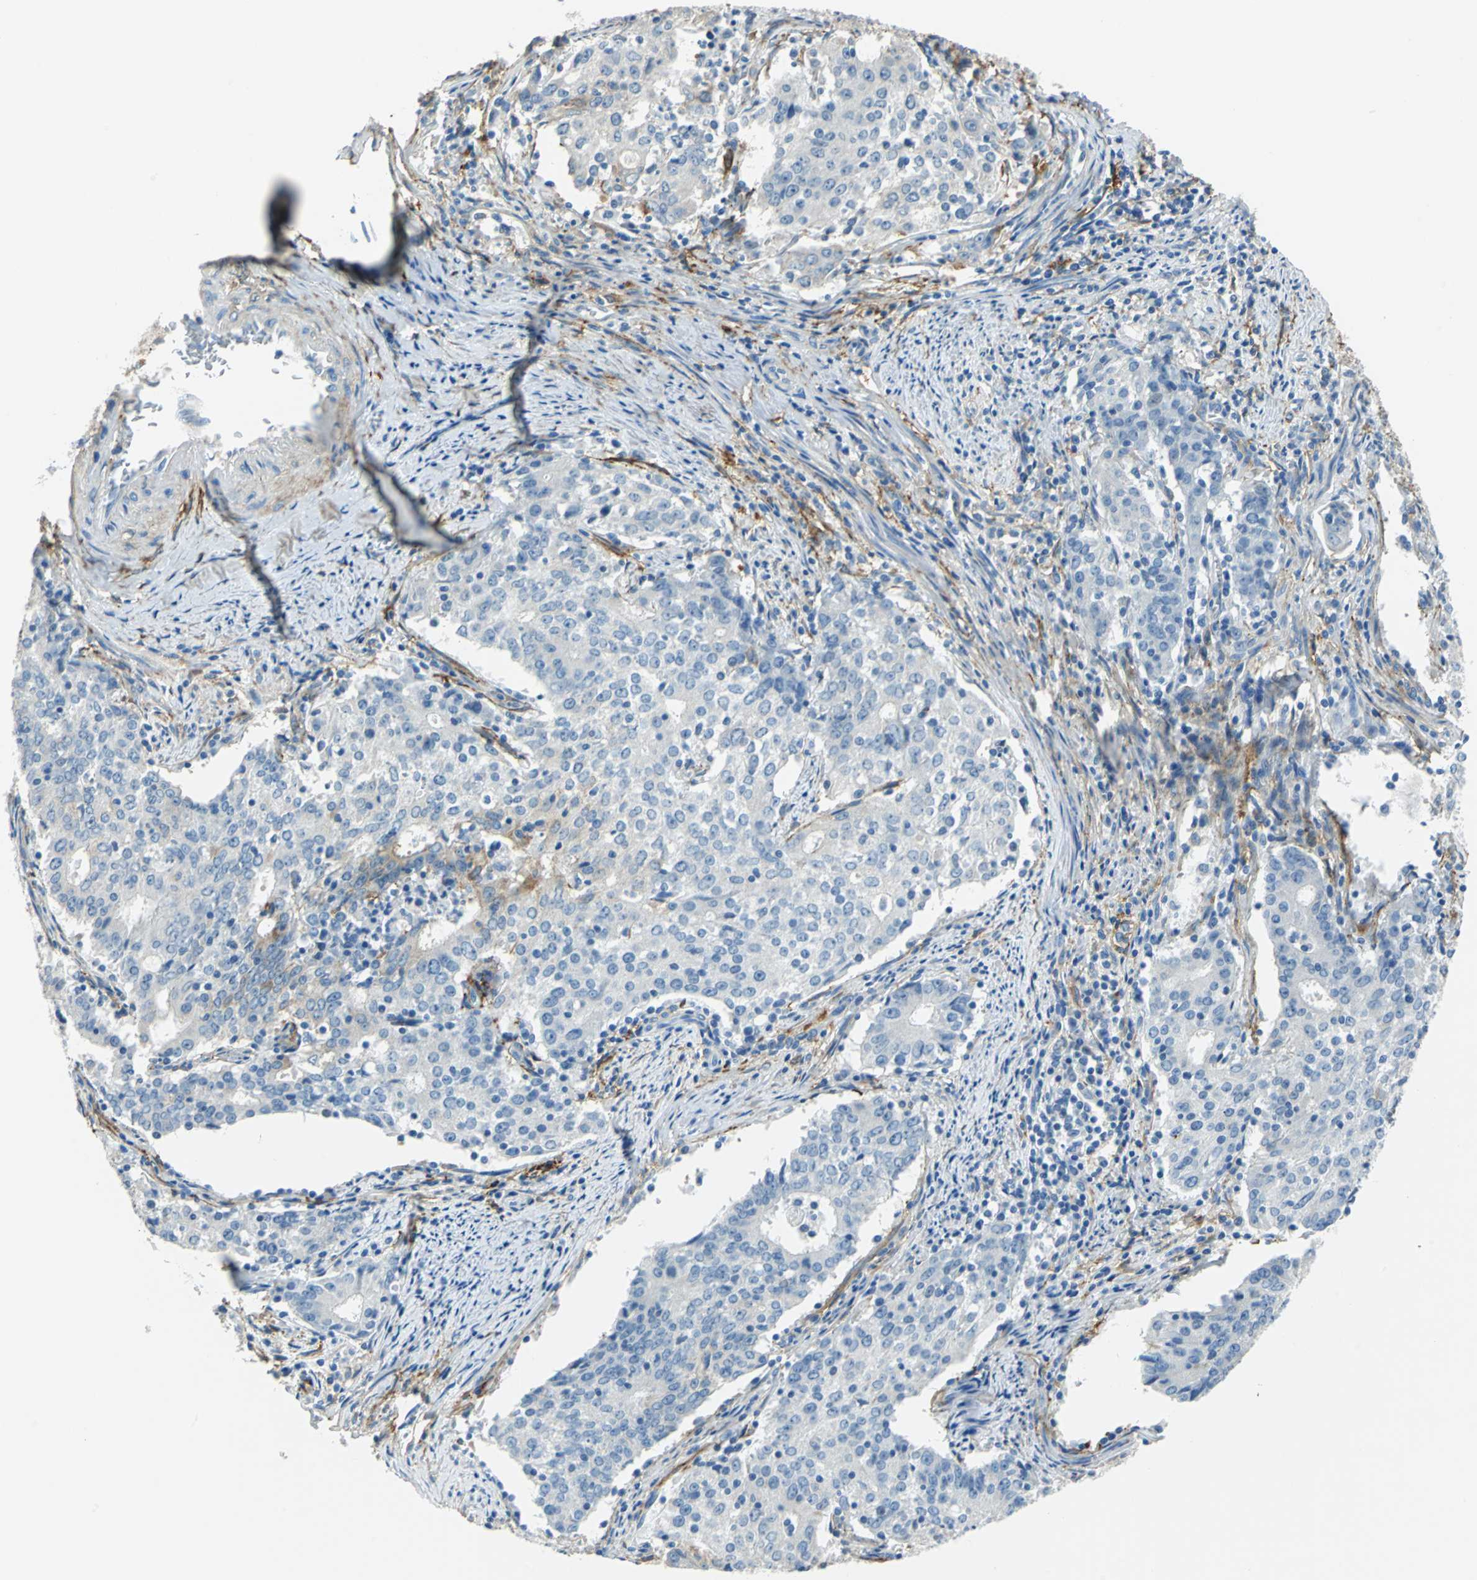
{"staining": {"intensity": "negative", "quantity": "none", "location": "none"}, "tissue": "cervical cancer", "cell_type": "Tumor cells", "image_type": "cancer", "snomed": [{"axis": "morphology", "description": "Adenocarcinoma, NOS"}, {"axis": "topography", "description": "Cervix"}], "caption": "High power microscopy image of an immunohistochemistry photomicrograph of cervical cancer, revealing no significant positivity in tumor cells.", "gene": "AKAP12", "patient": {"sex": "female", "age": 44}}